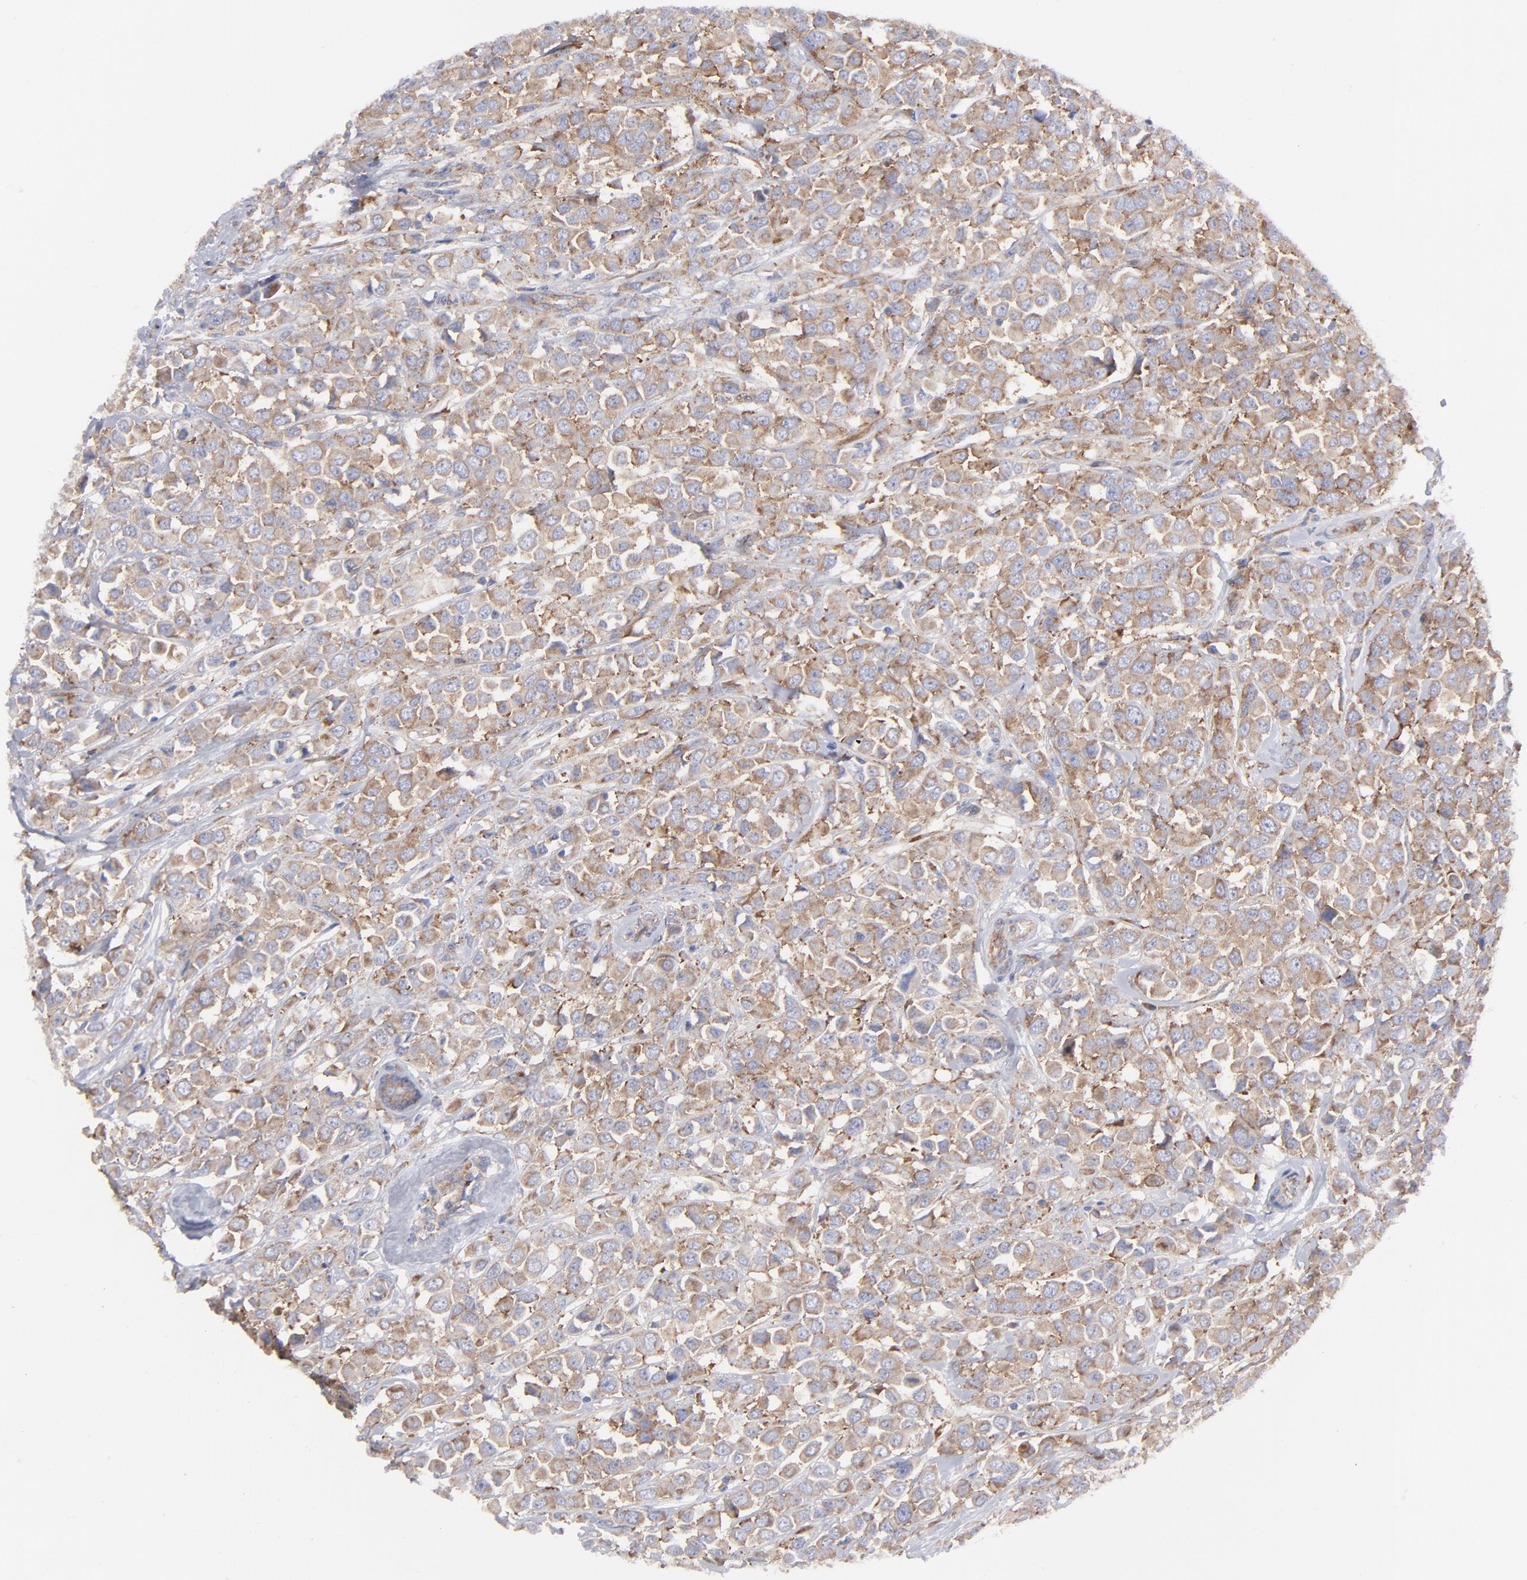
{"staining": {"intensity": "moderate", "quantity": ">75%", "location": "cytoplasmic/membranous"}, "tissue": "breast cancer", "cell_type": "Tumor cells", "image_type": "cancer", "snomed": [{"axis": "morphology", "description": "Duct carcinoma"}, {"axis": "topography", "description": "Breast"}], "caption": "Immunohistochemistry (IHC) photomicrograph of breast infiltrating ductal carcinoma stained for a protein (brown), which displays medium levels of moderate cytoplasmic/membranous staining in approximately >75% of tumor cells.", "gene": "EIF2AK2", "patient": {"sex": "female", "age": 61}}